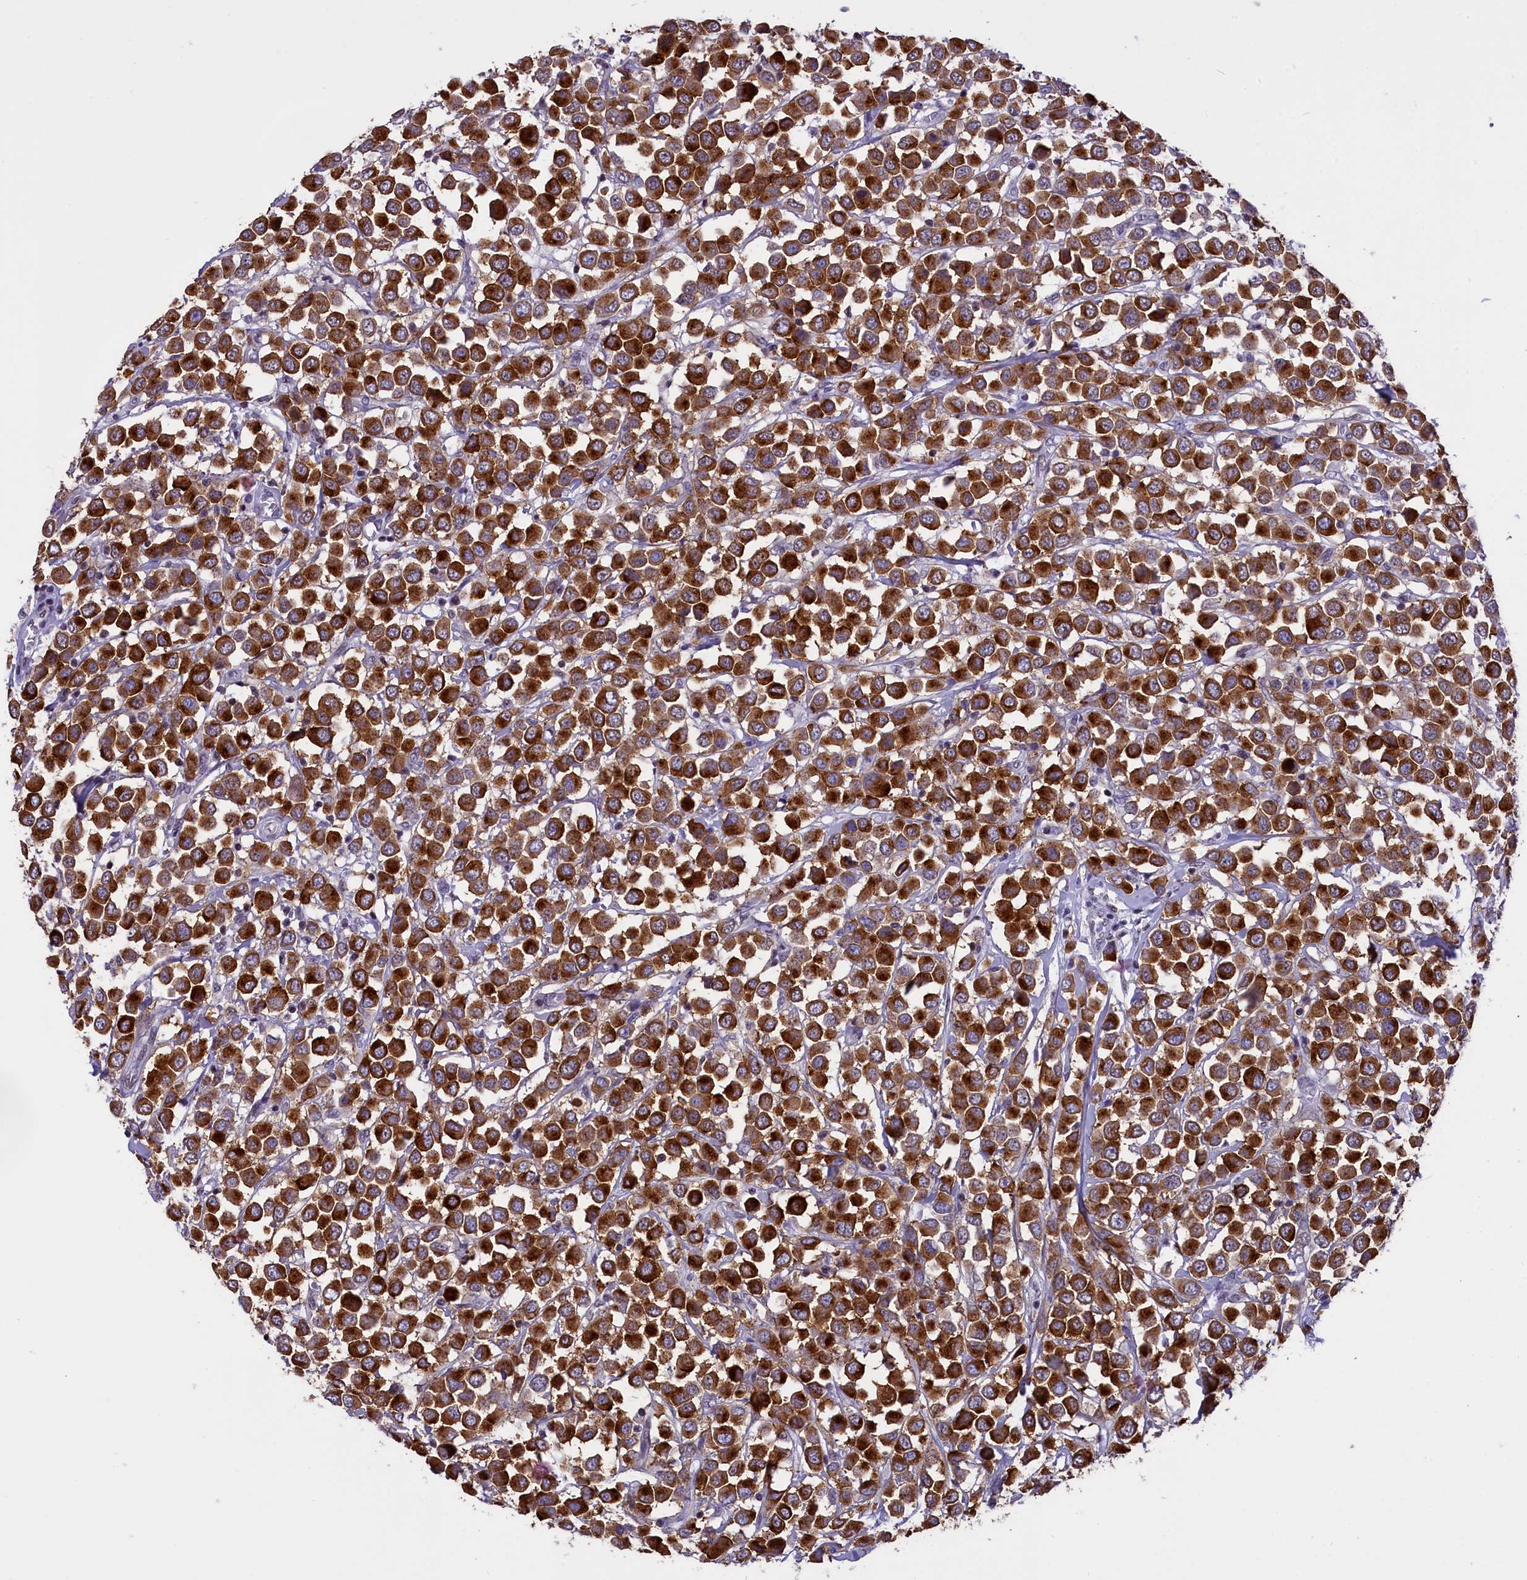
{"staining": {"intensity": "strong", "quantity": ">75%", "location": "cytoplasmic/membranous"}, "tissue": "breast cancer", "cell_type": "Tumor cells", "image_type": "cancer", "snomed": [{"axis": "morphology", "description": "Duct carcinoma"}, {"axis": "topography", "description": "Breast"}], "caption": "A brown stain labels strong cytoplasmic/membranous expression of a protein in breast cancer tumor cells.", "gene": "SPIRE2", "patient": {"sex": "female", "age": 61}}